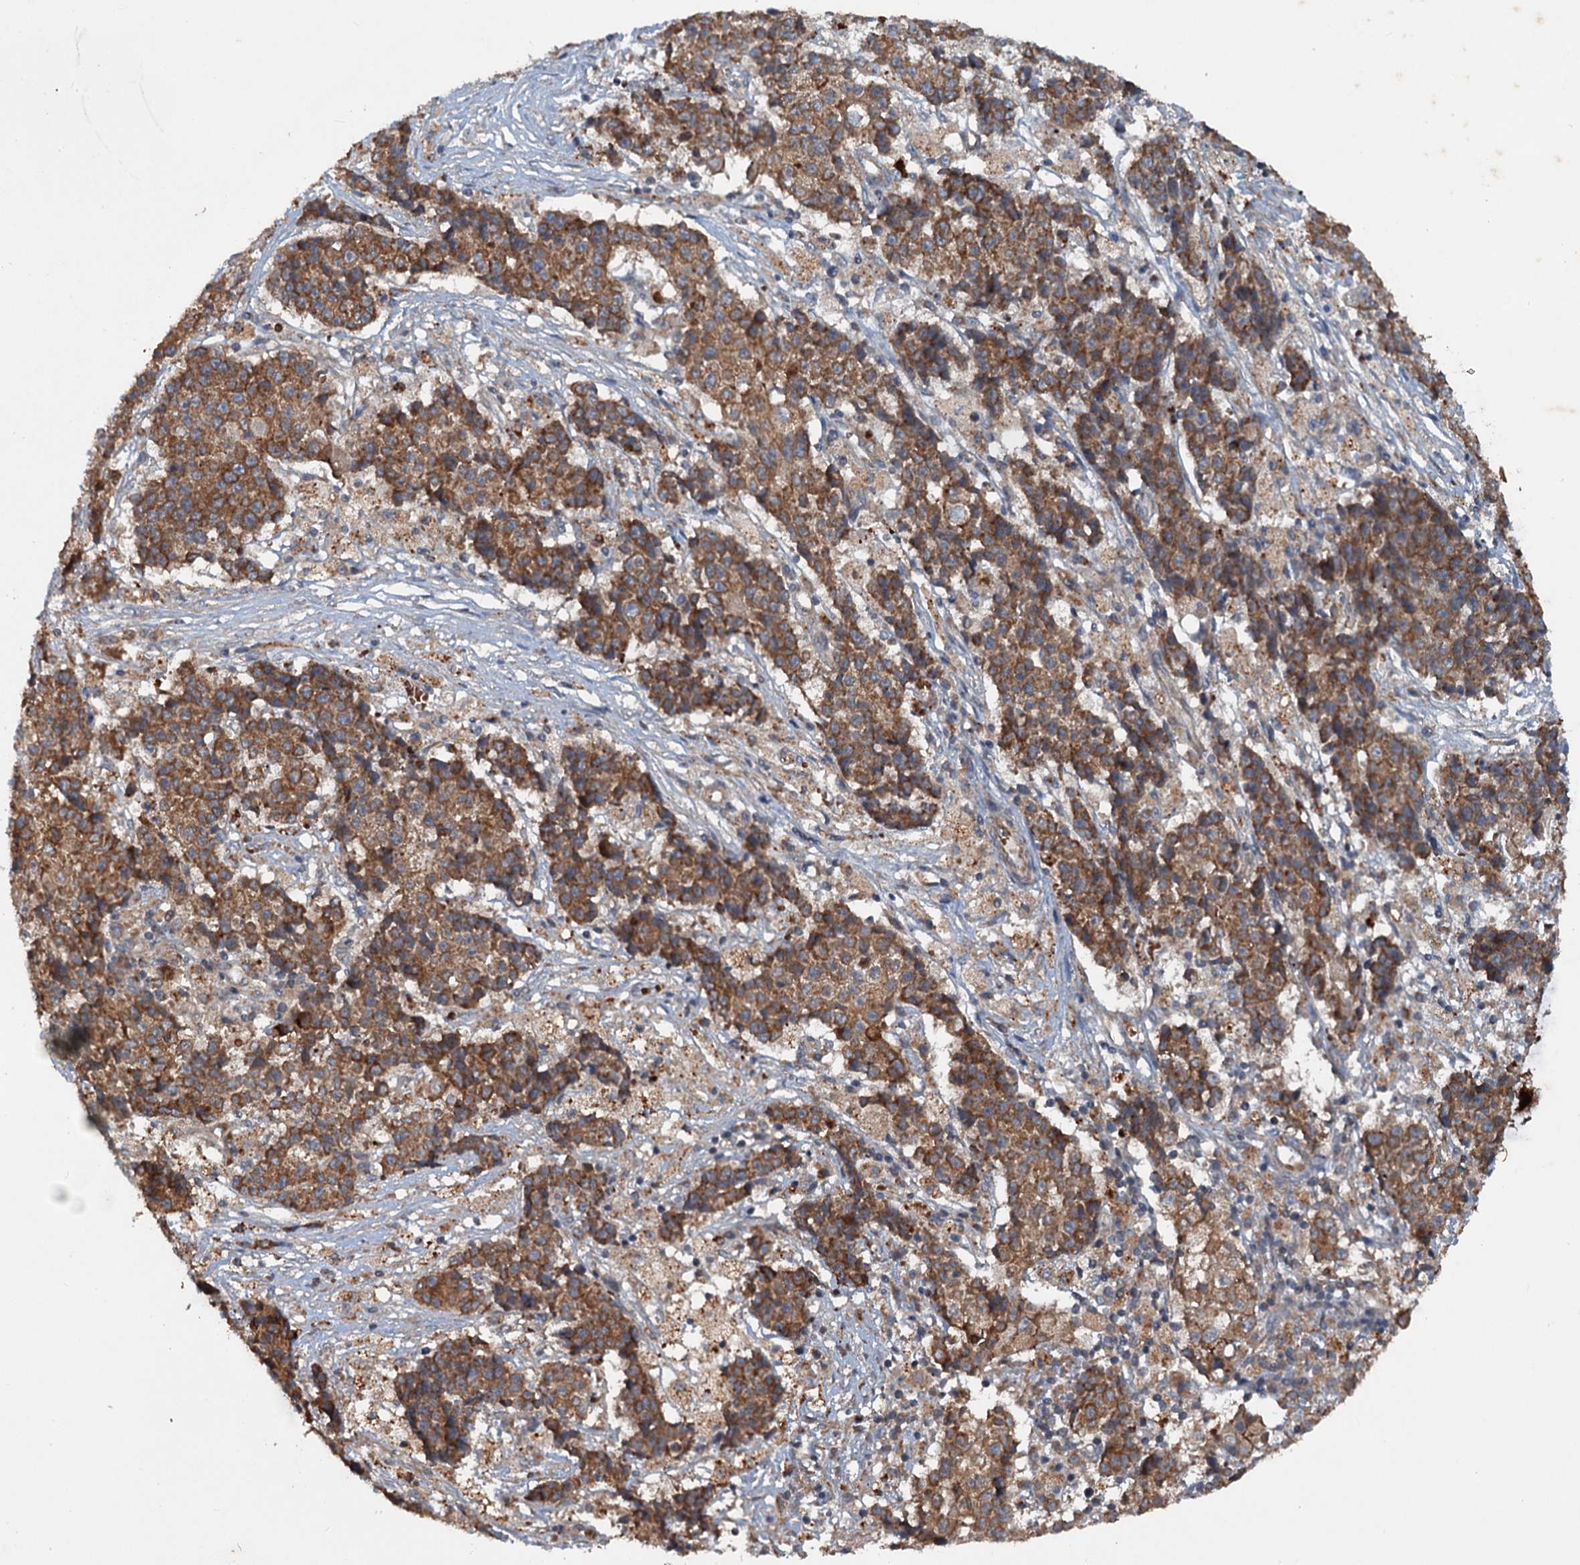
{"staining": {"intensity": "moderate", "quantity": ">75%", "location": "cytoplasmic/membranous"}, "tissue": "ovarian cancer", "cell_type": "Tumor cells", "image_type": "cancer", "snomed": [{"axis": "morphology", "description": "Carcinoma, endometroid"}, {"axis": "topography", "description": "Ovary"}], "caption": "Approximately >75% of tumor cells in human ovarian cancer show moderate cytoplasmic/membranous protein positivity as visualized by brown immunohistochemical staining.", "gene": "N4BP2L2", "patient": {"sex": "female", "age": 42}}